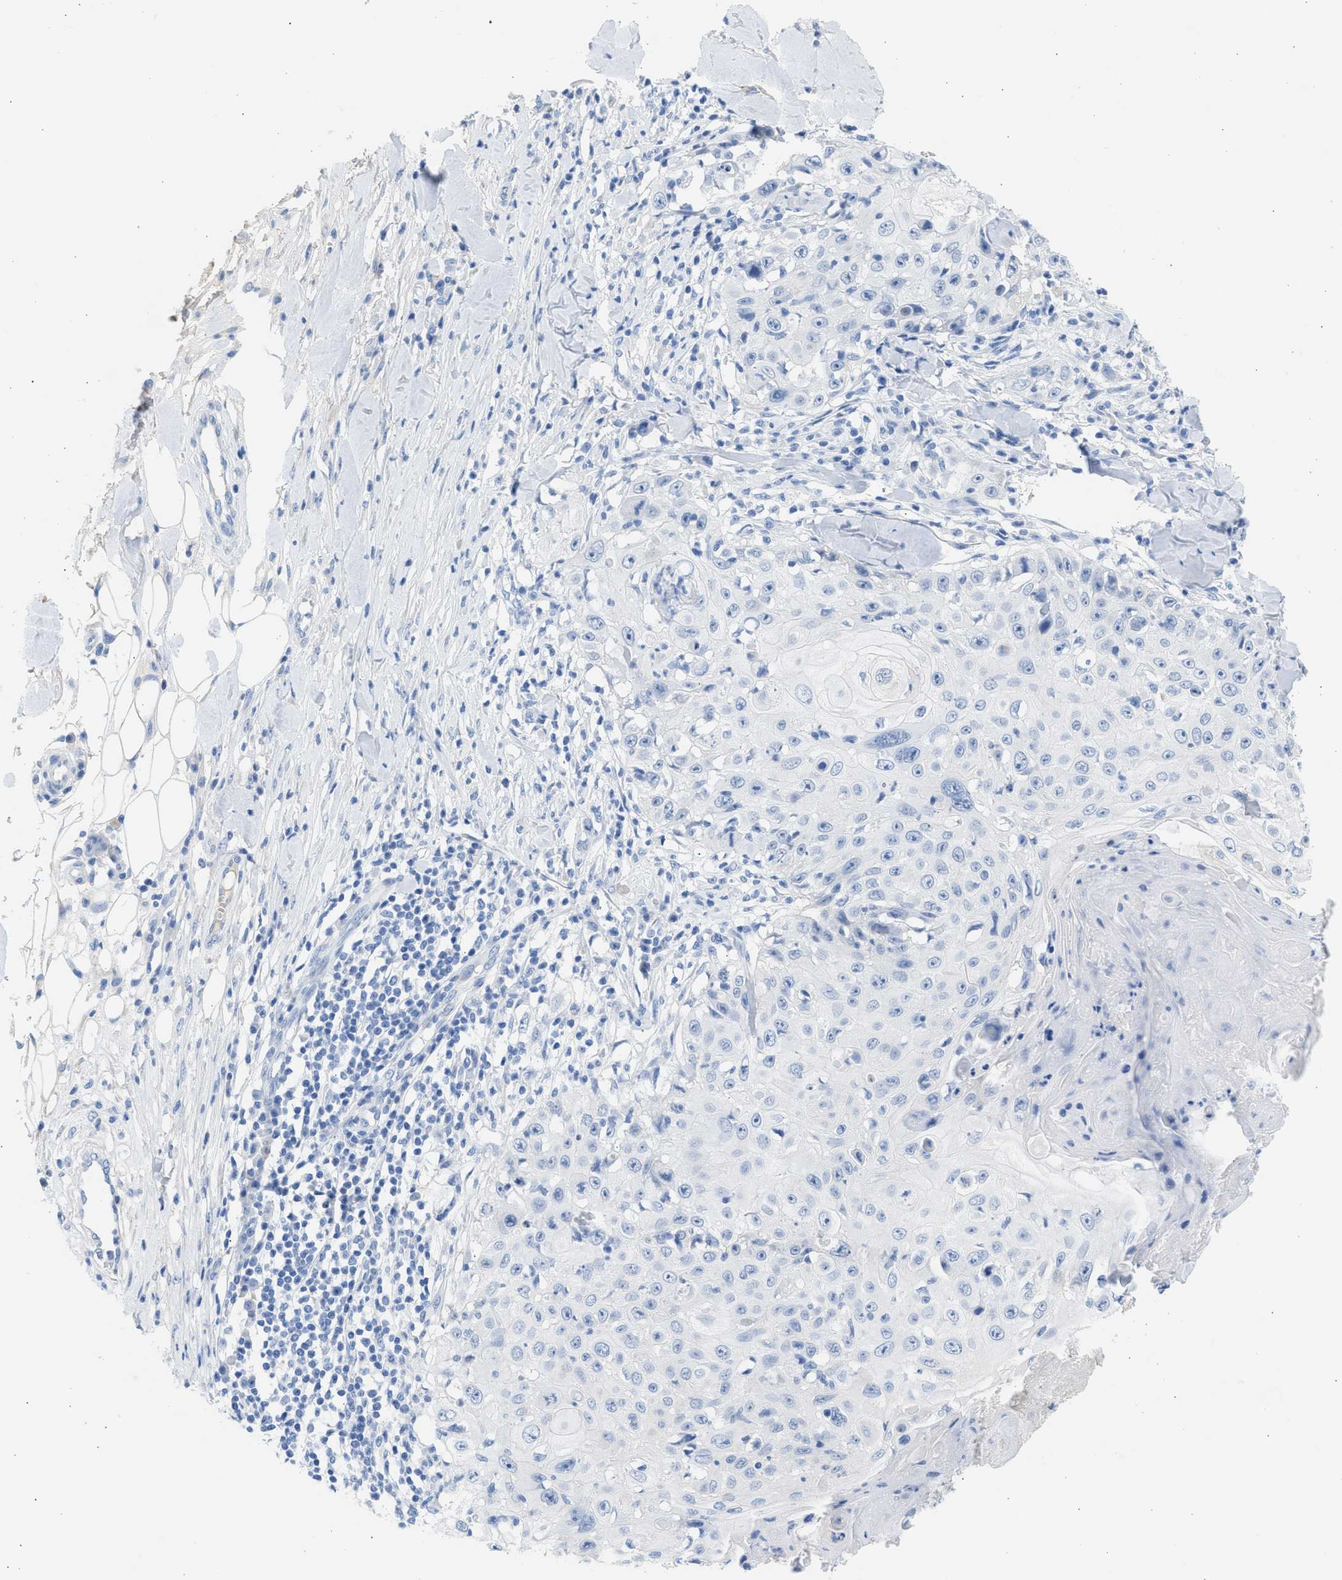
{"staining": {"intensity": "negative", "quantity": "none", "location": "none"}, "tissue": "skin cancer", "cell_type": "Tumor cells", "image_type": "cancer", "snomed": [{"axis": "morphology", "description": "Squamous cell carcinoma, NOS"}, {"axis": "topography", "description": "Skin"}], "caption": "Skin squamous cell carcinoma was stained to show a protein in brown. There is no significant staining in tumor cells.", "gene": "SPATA3", "patient": {"sex": "male", "age": 86}}